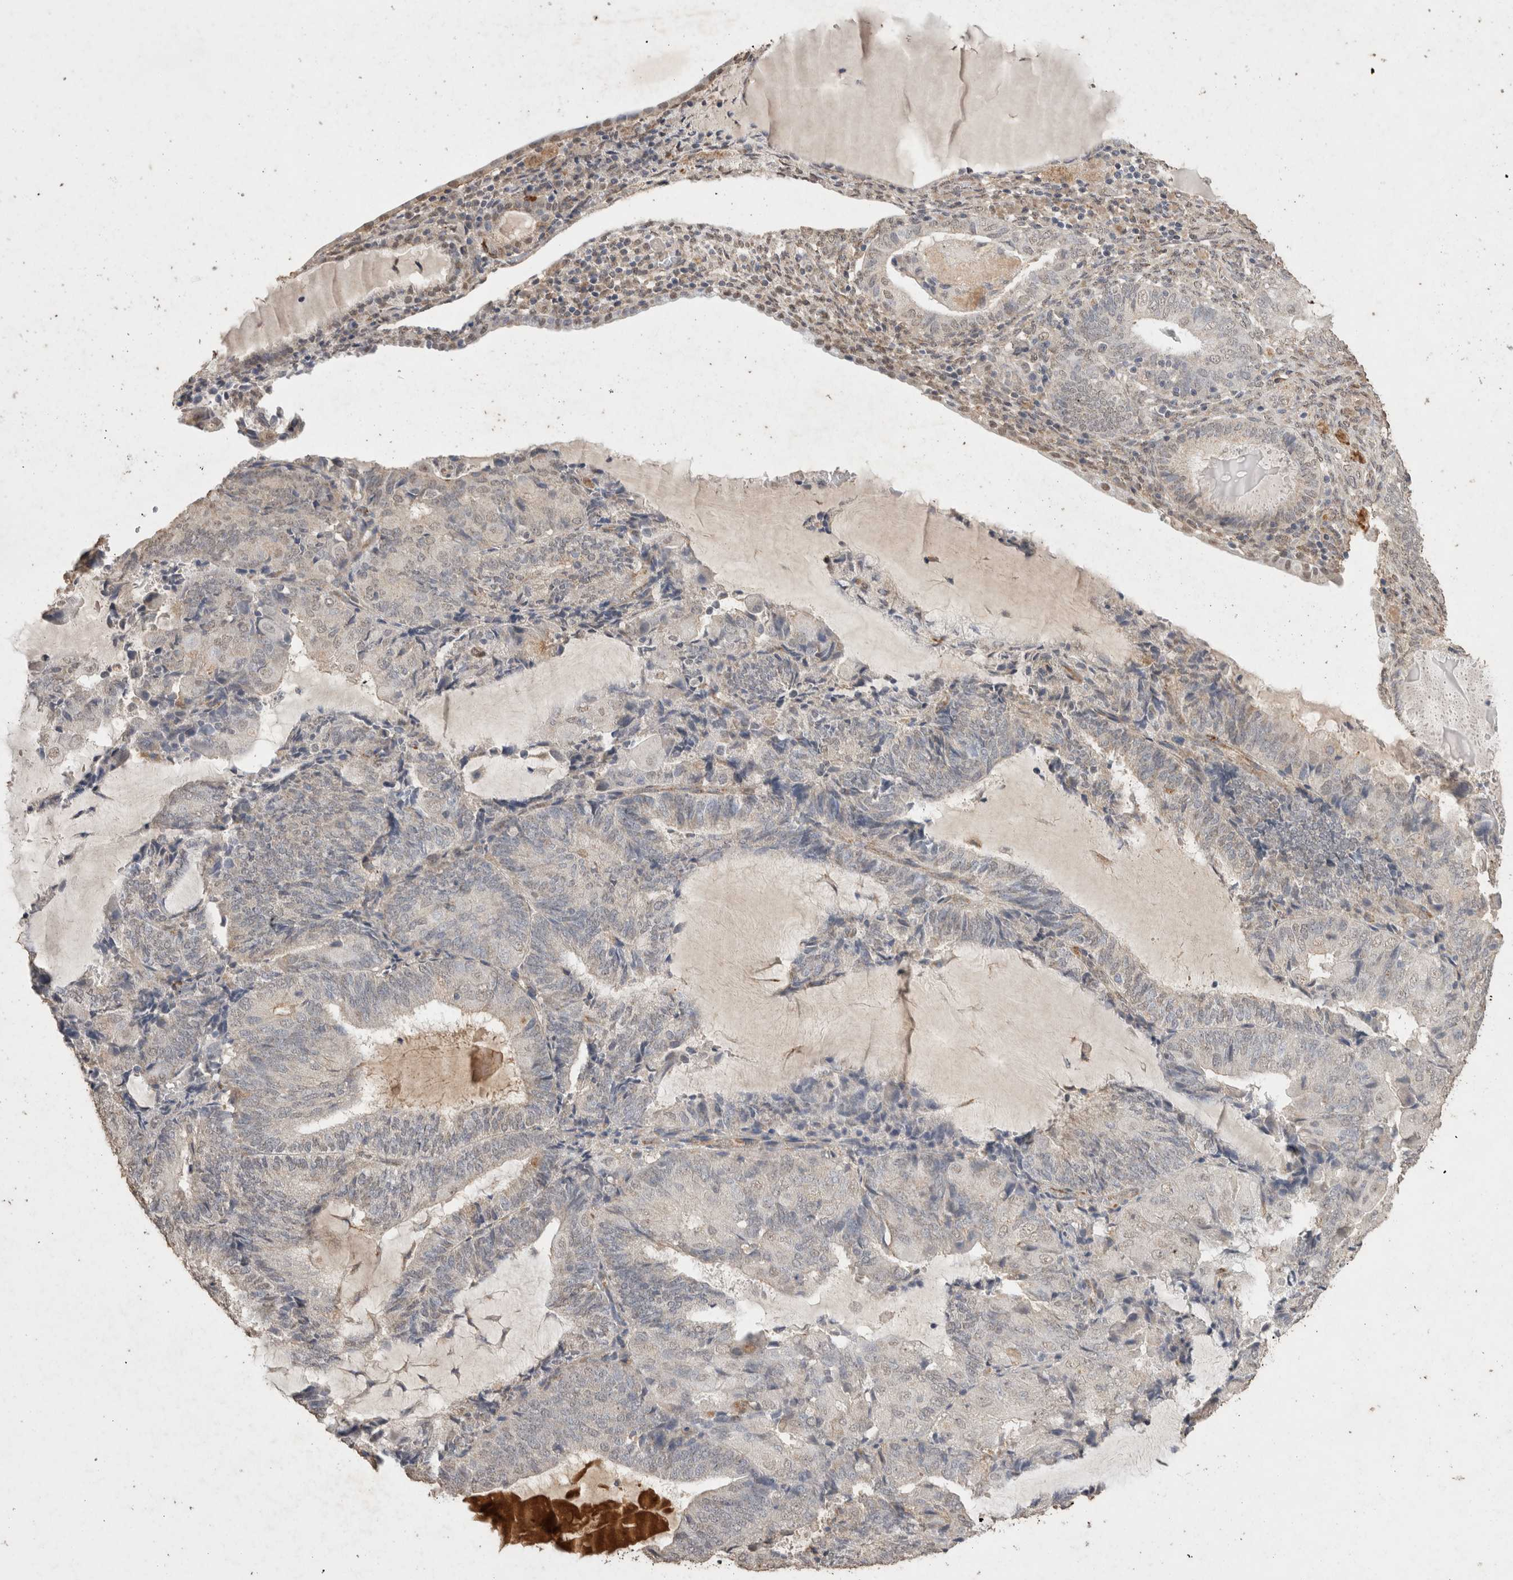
{"staining": {"intensity": "negative", "quantity": "none", "location": "none"}, "tissue": "endometrial cancer", "cell_type": "Tumor cells", "image_type": "cancer", "snomed": [{"axis": "morphology", "description": "Adenocarcinoma, NOS"}, {"axis": "topography", "description": "Endometrium"}], "caption": "Immunohistochemistry (IHC) histopathology image of human endometrial cancer stained for a protein (brown), which shows no staining in tumor cells.", "gene": "C1QTNF5", "patient": {"sex": "female", "age": 81}}